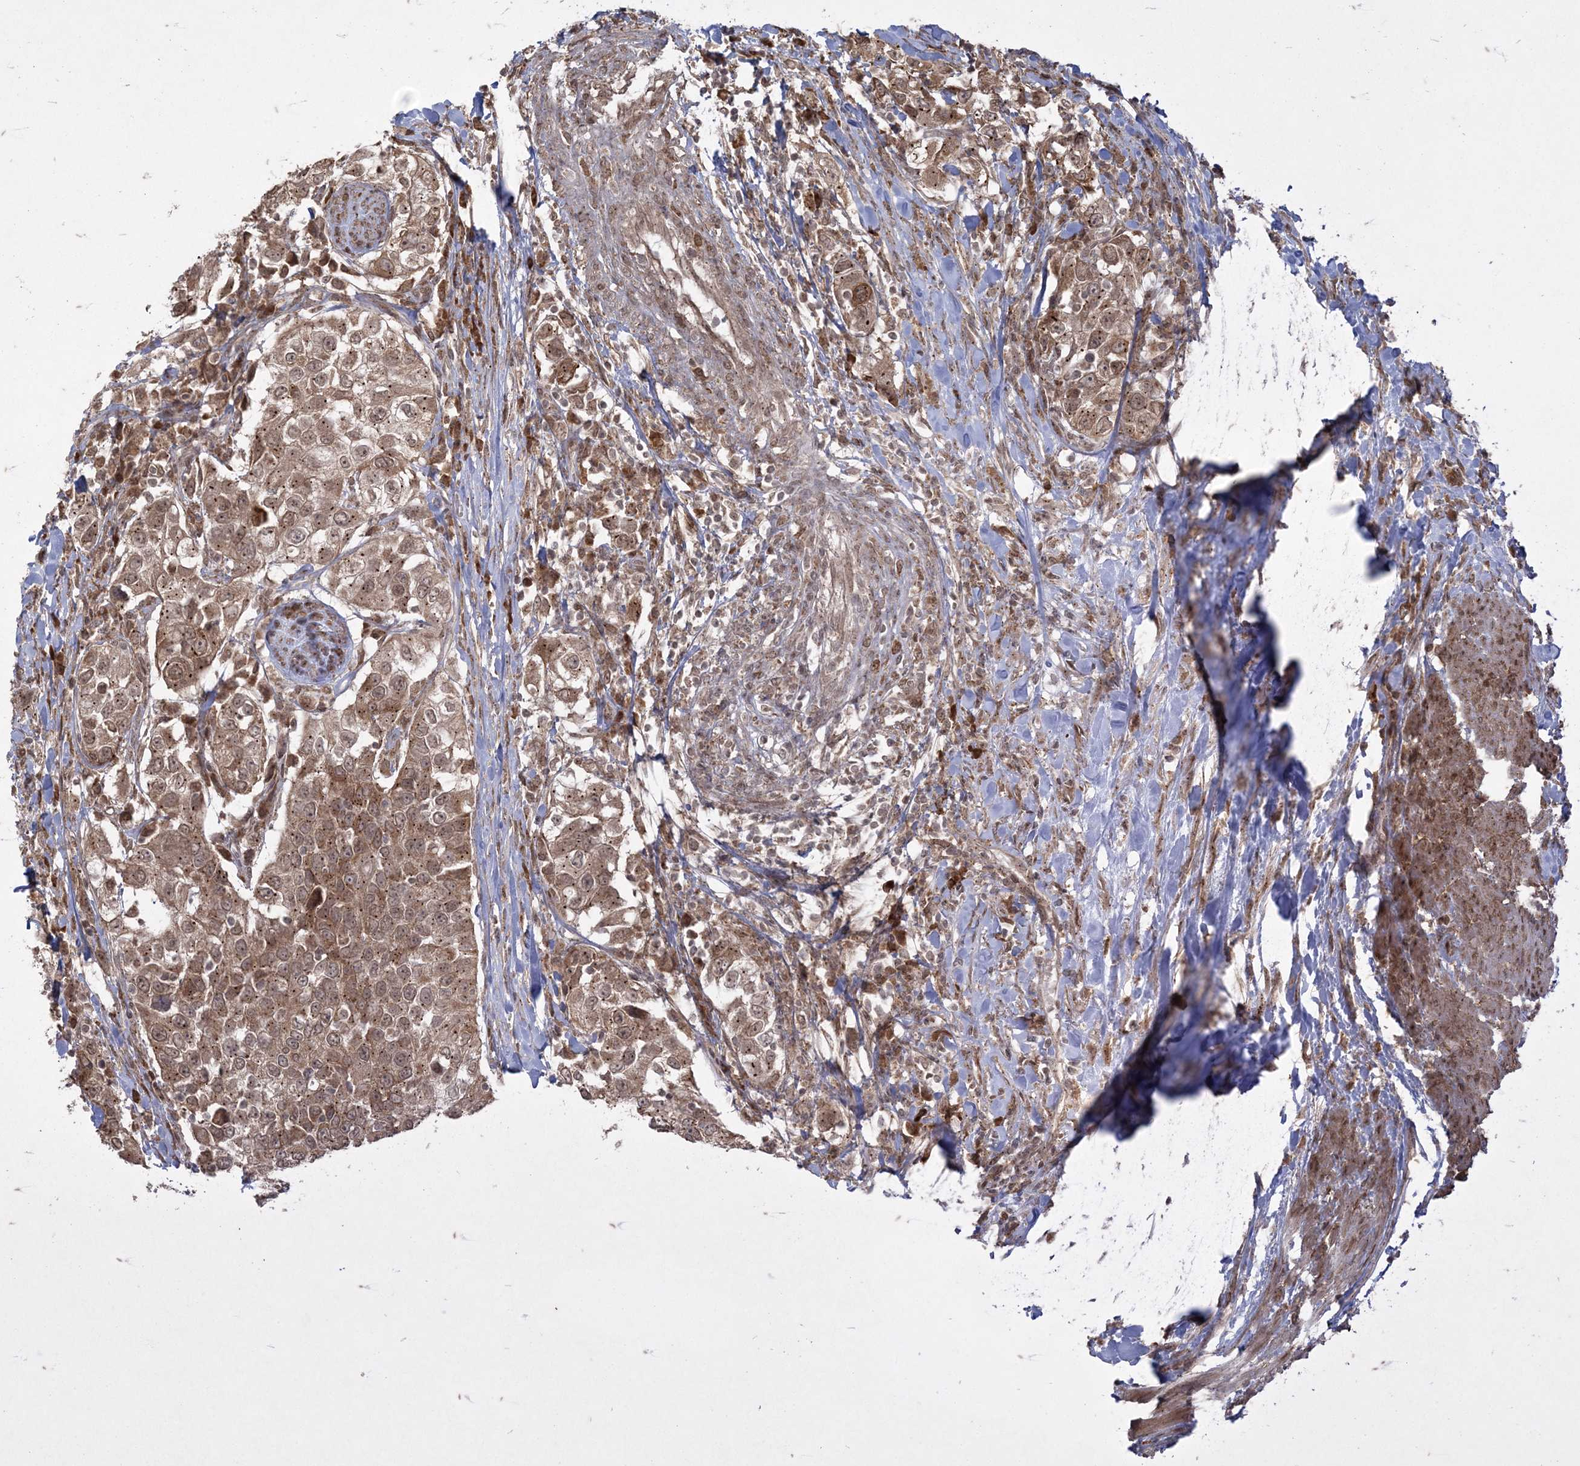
{"staining": {"intensity": "moderate", "quantity": ">75%", "location": "cytoplasmic/membranous,nuclear"}, "tissue": "urothelial cancer", "cell_type": "Tumor cells", "image_type": "cancer", "snomed": [{"axis": "morphology", "description": "Urothelial carcinoma, High grade"}, {"axis": "topography", "description": "Urinary bladder"}], "caption": "High-power microscopy captured an immunohistochemistry (IHC) image of urothelial cancer, revealing moderate cytoplasmic/membranous and nuclear positivity in about >75% of tumor cells.", "gene": "RRAS", "patient": {"sex": "female", "age": 80}}